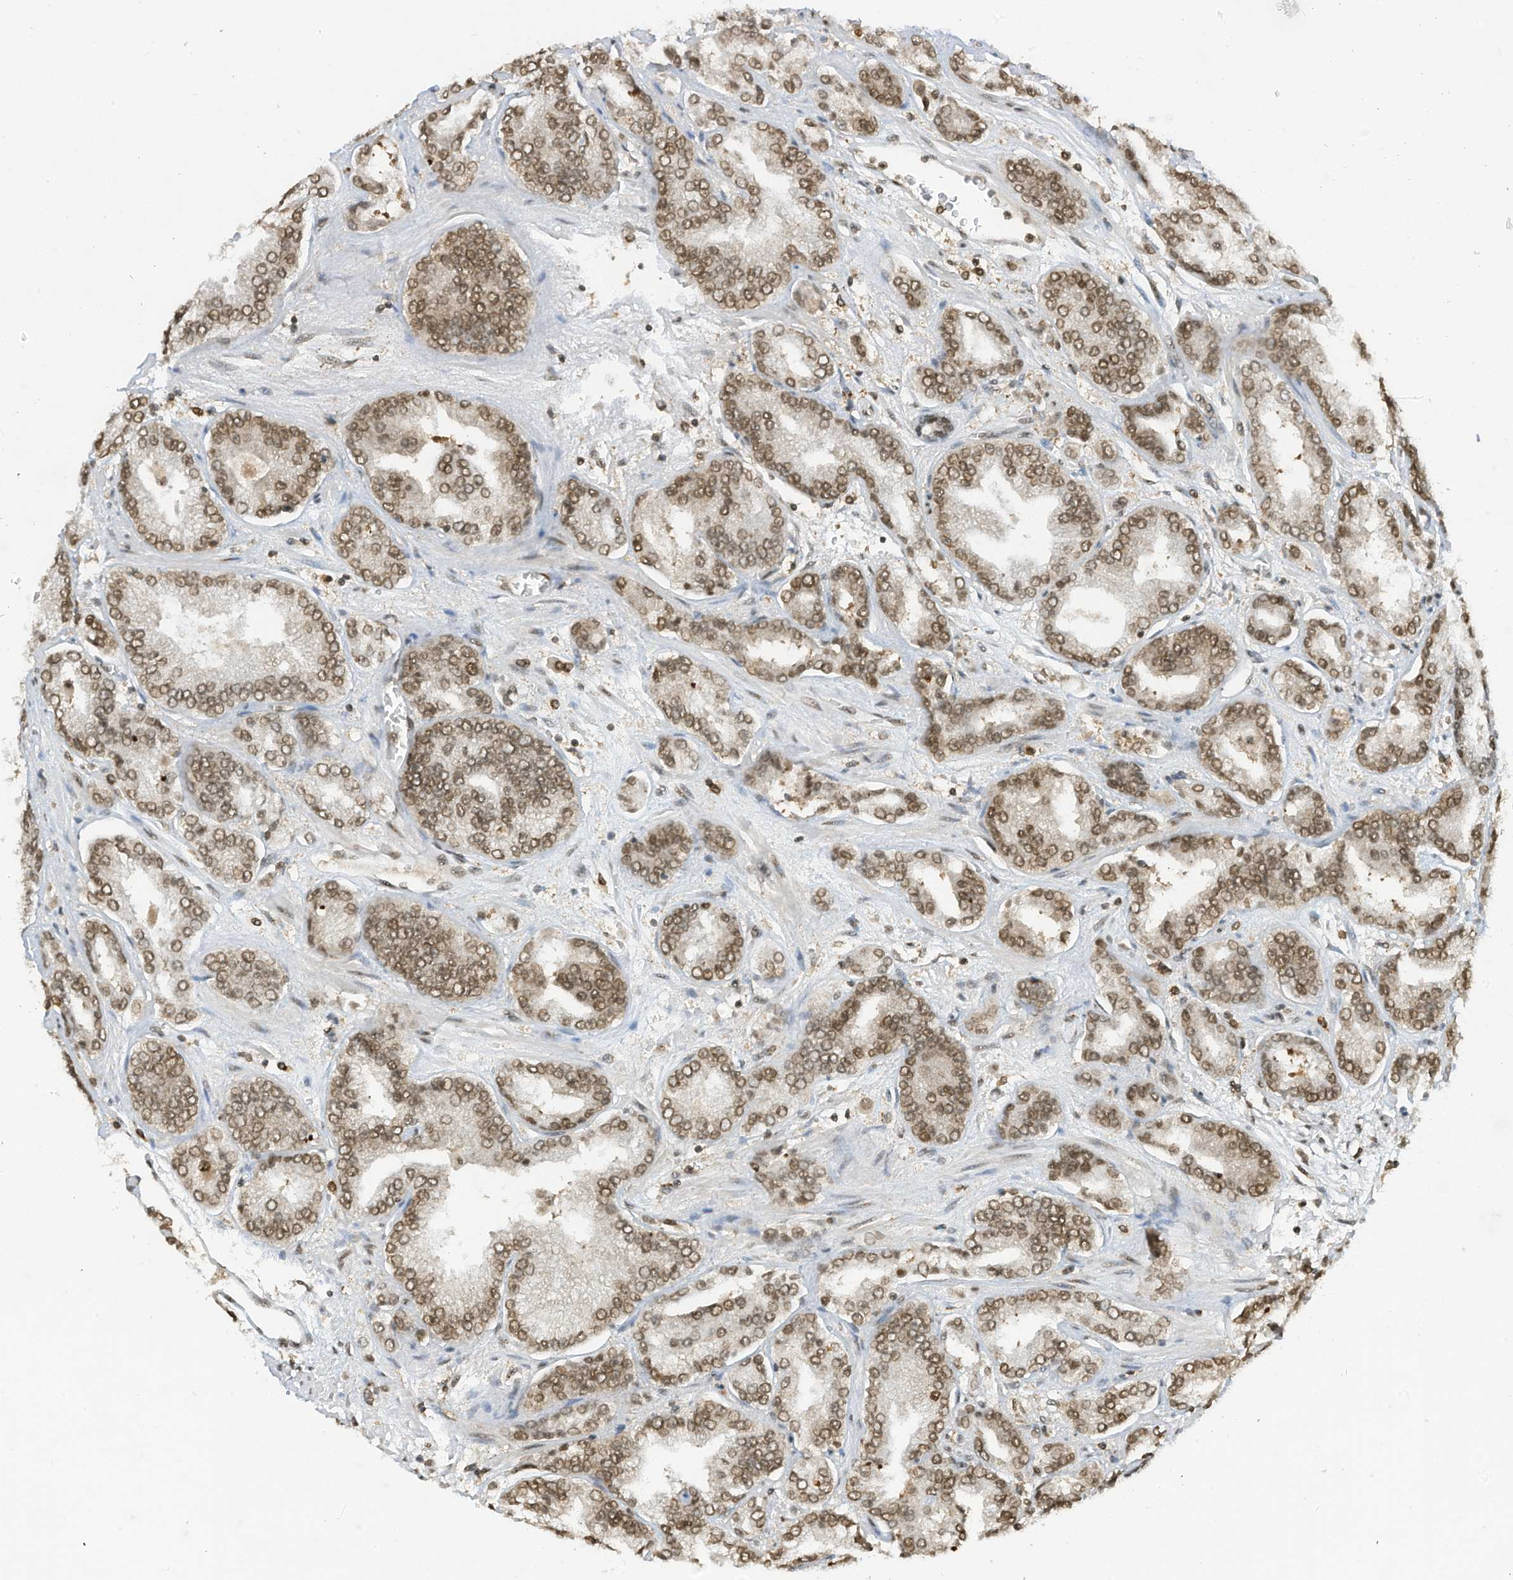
{"staining": {"intensity": "moderate", "quantity": "25%-75%", "location": "nuclear"}, "tissue": "prostate cancer", "cell_type": "Tumor cells", "image_type": "cancer", "snomed": [{"axis": "morphology", "description": "Adenocarcinoma, High grade"}, {"axis": "topography", "description": "Prostate"}], "caption": "The immunohistochemical stain highlights moderate nuclear staining in tumor cells of prostate adenocarcinoma (high-grade) tissue.", "gene": "KPNB1", "patient": {"sex": "male", "age": 71}}